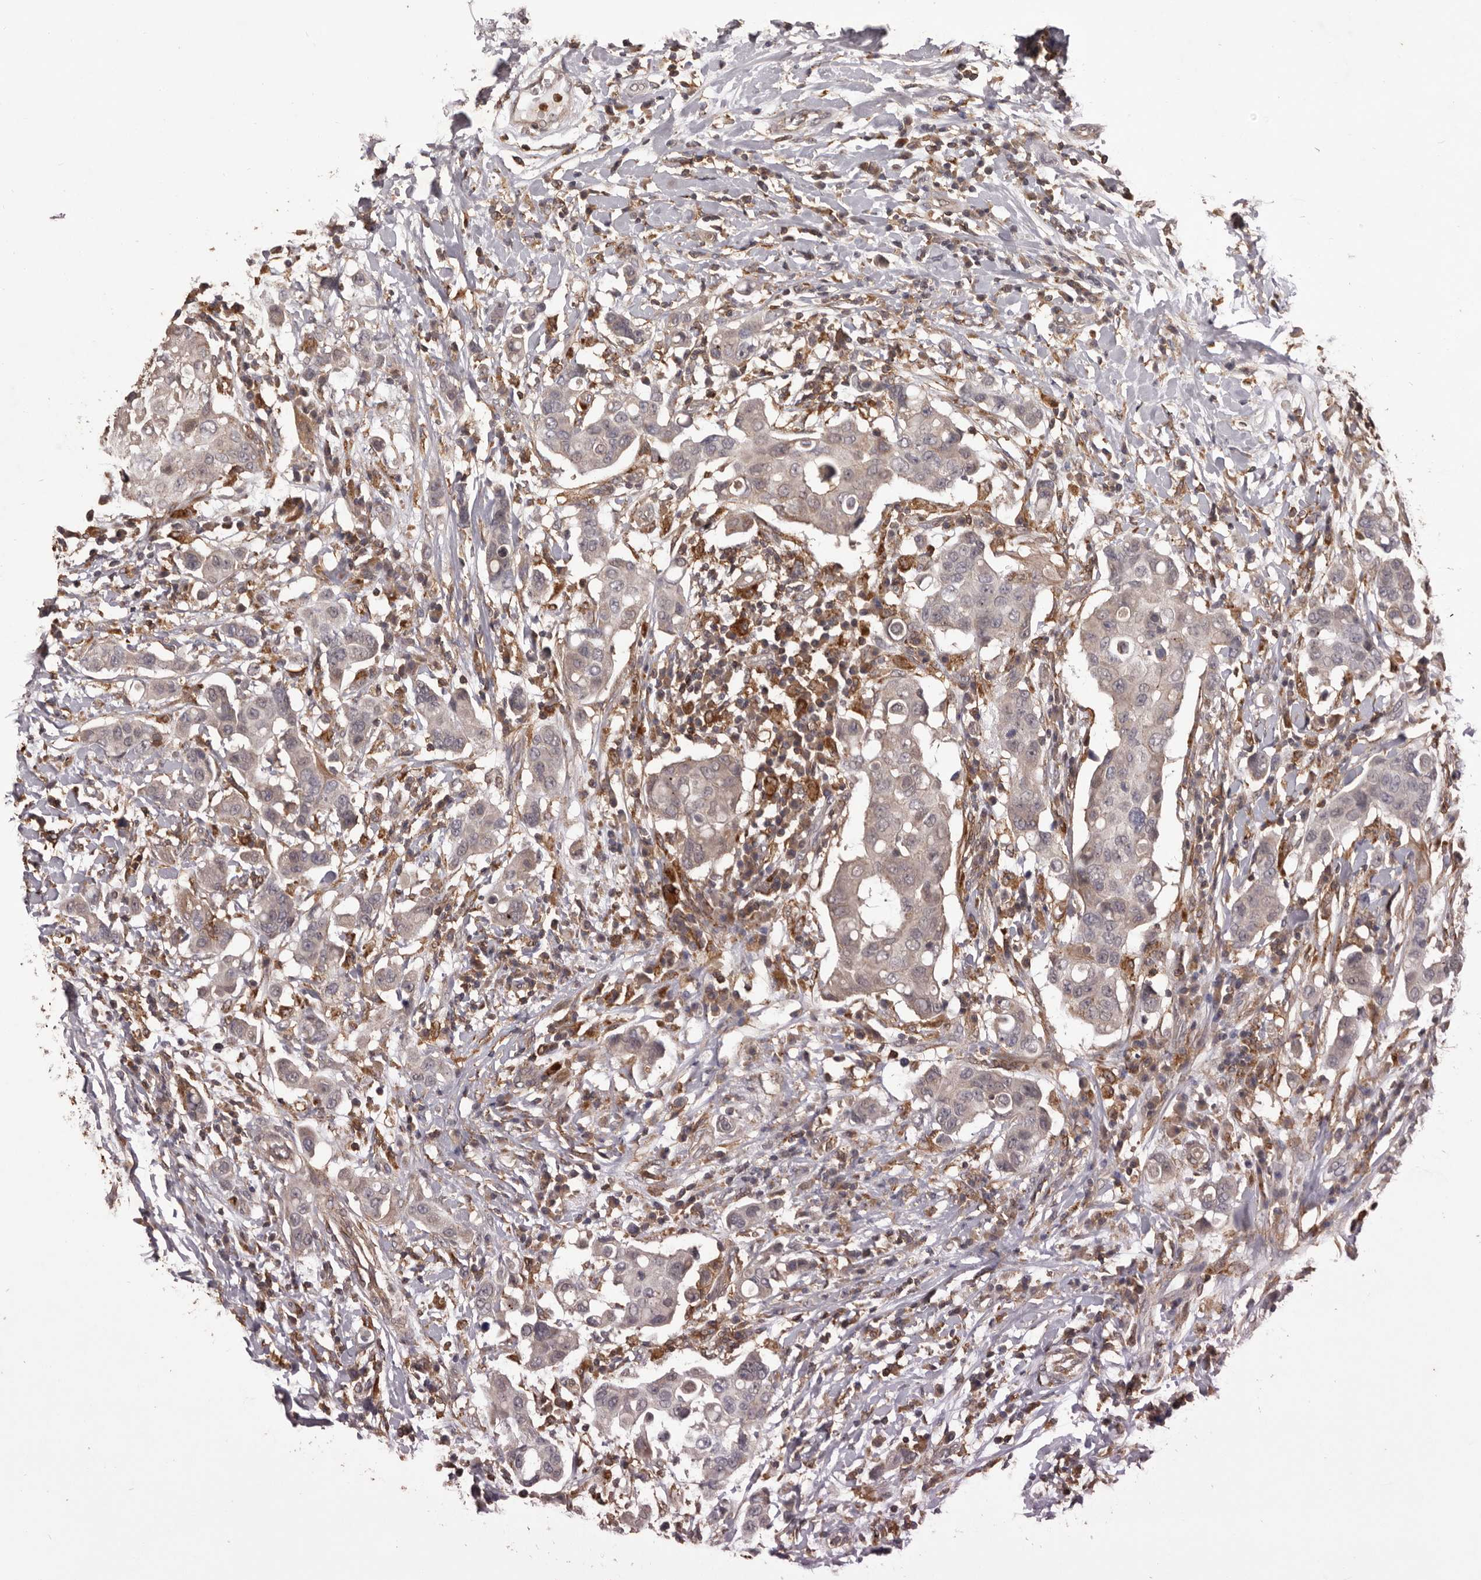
{"staining": {"intensity": "weak", "quantity": "<25%", "location": "cytoplasmic/membranous"}, "tissue": "breast cancer", "cell_type": "Tumor cells", "image_type": "cancer", "snomed": [{"axis": "morphology", "description": "Duct carcinoma"}, {"axis": "topography", "description": "Breast"}], "caption": "Tumor cells are negative for protein expression in human breast cancer (infiltrating ductal carcinoma).", "gene": "GLIPR2", "patient": {"sex": "female", "age": 27}}